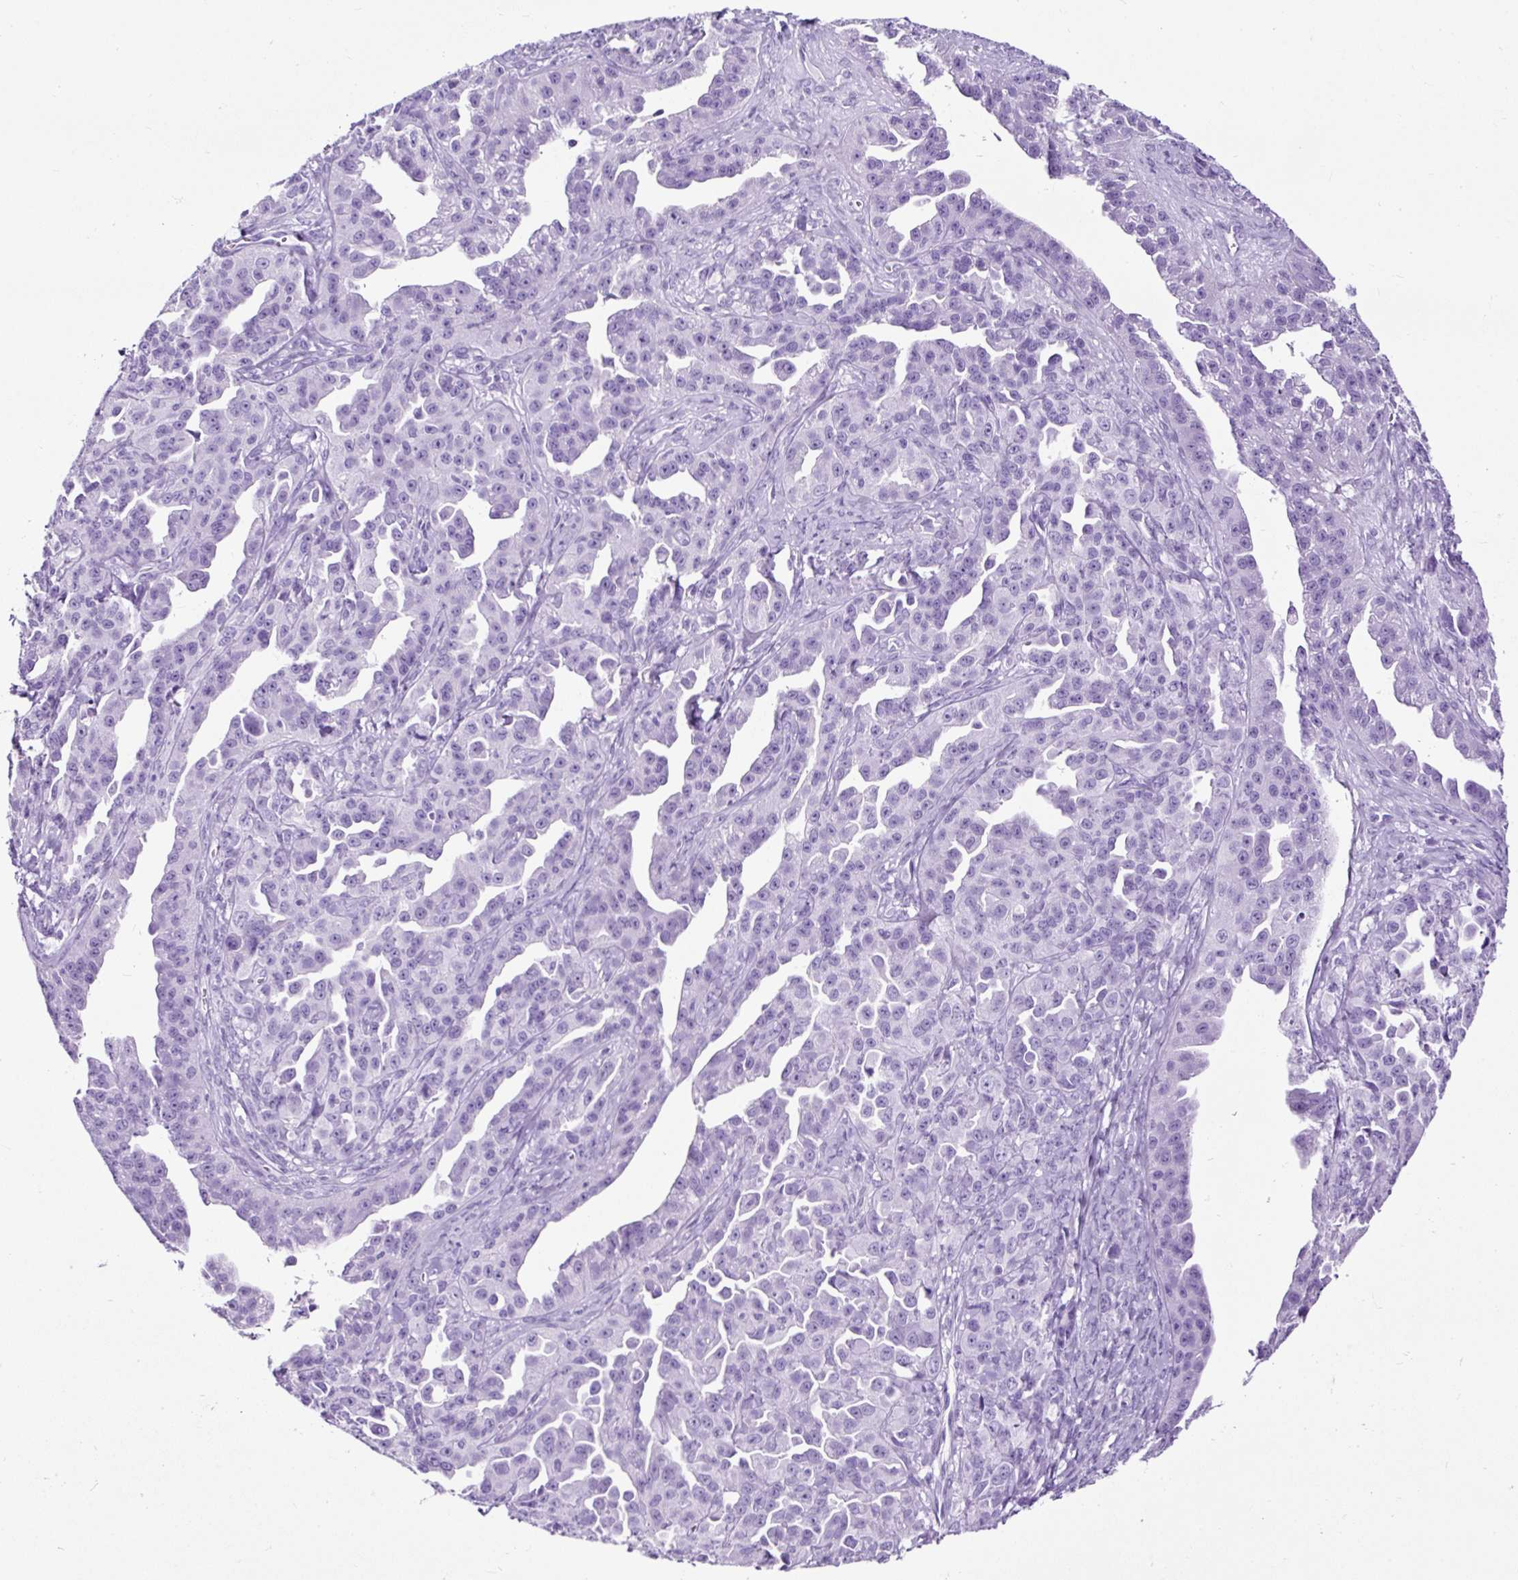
{"staining": {"intensity": "negative", "quantity": "none", "location": "none"}, "tissue": "ovarian cancer", "cell_type": "Tumor cells", "image_type": "cancer", "snomed": [{"axis": "morphology", "description": "Cystadenocarcinoma, serous, NOS"}, {"axis": "topography", "description": "Ovary"}], "caption": "Ovarian cancer (serous cystadenocarcinoma) was stained to show a protein in brown. There is no significant staining in tumor cells.", "gene": "NTS", "patient": {"sex": "female", "age": 75}}